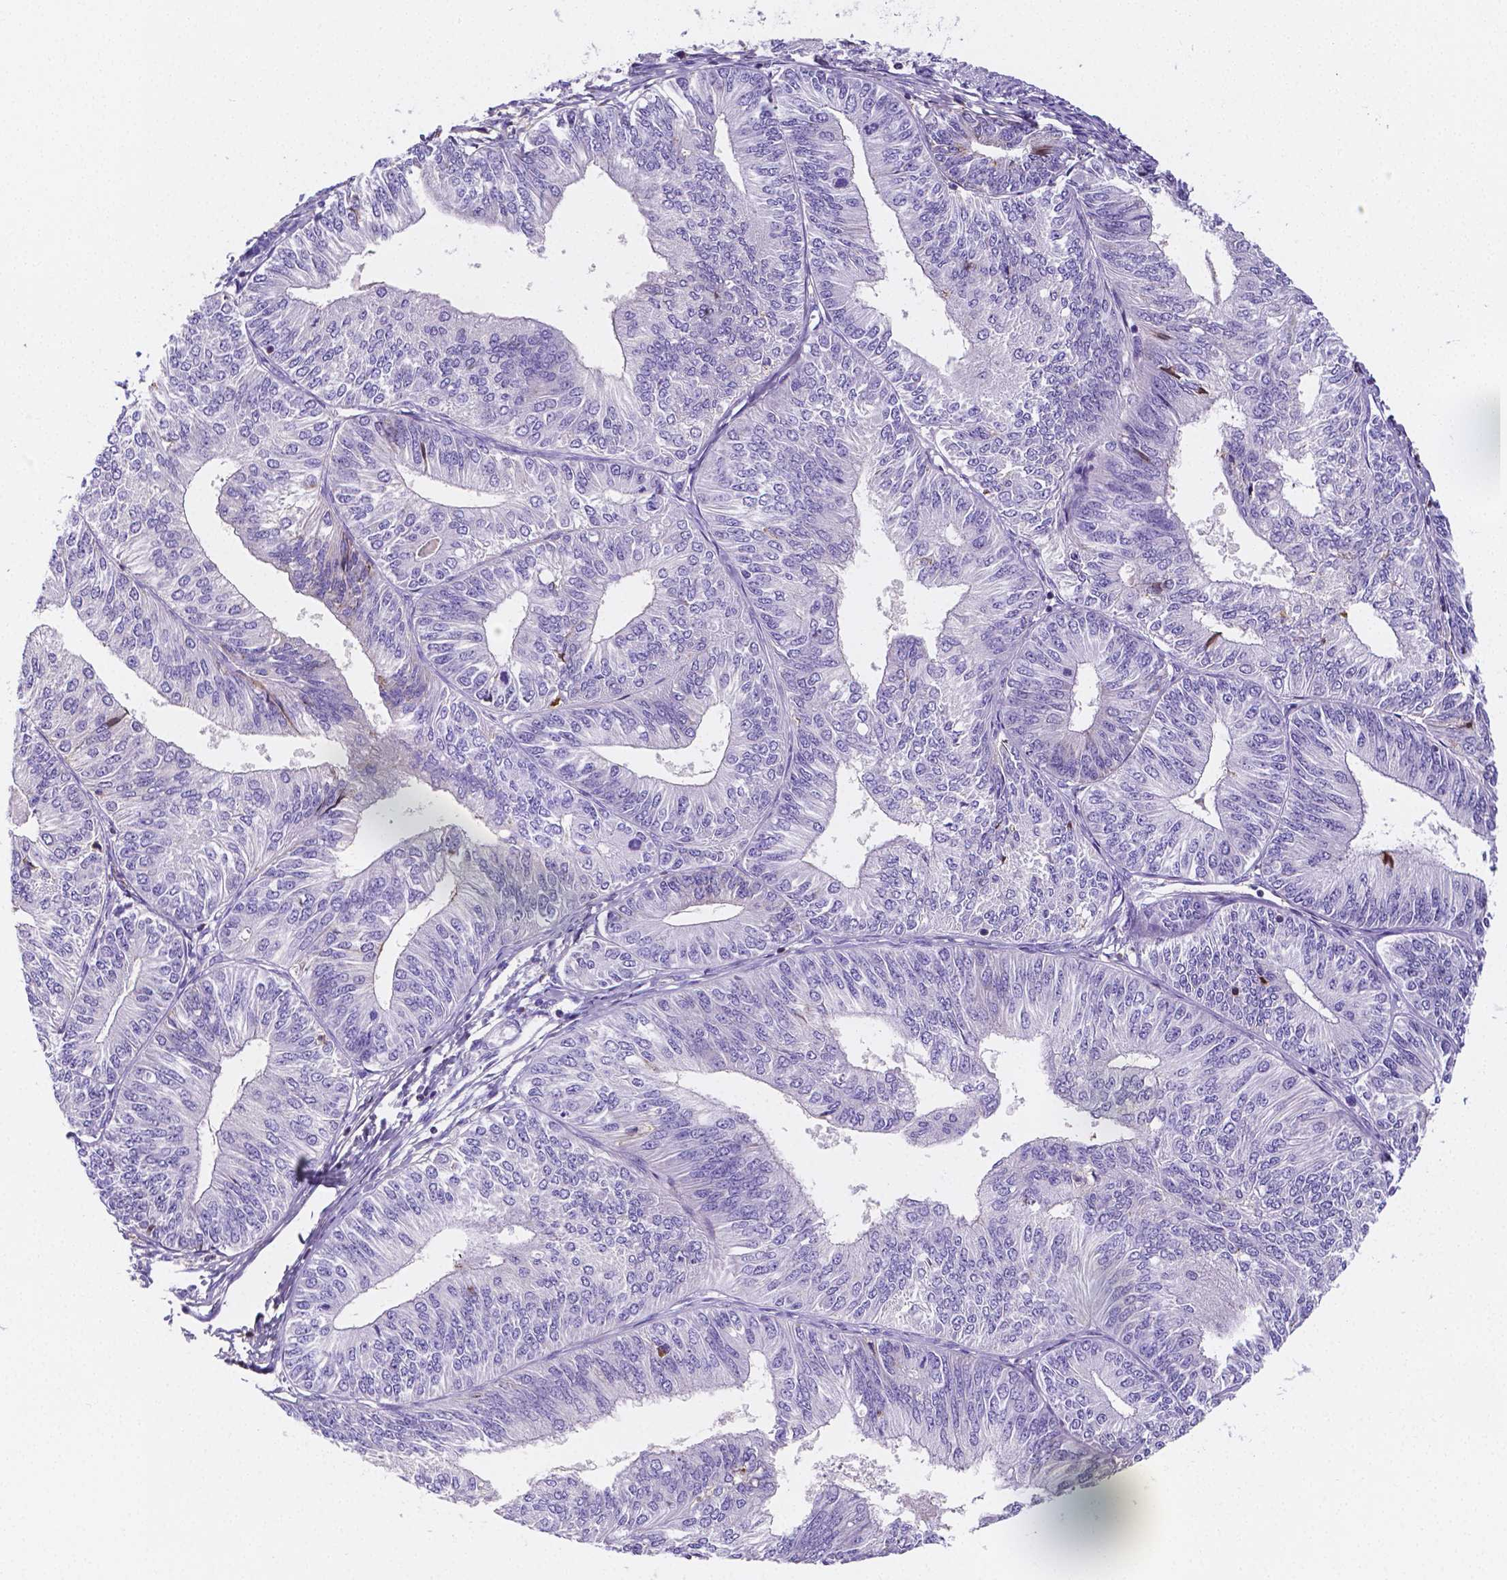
{"staining": {"intensity": "negative", "quantity": "none", "location": "none"}, "tissue": "endometrial cancer", "cell_type": "Tumor cells", "image_type": "cancer", "snomed": [{"axis": "morphology", "description": "Adenocarcinoma, NOS"}, {"axis": "topography", "description": "Endometrium"}], "caption": "Immunohistochemical staining of adenocarcinoma (endometrial) exhibits no significant staining in tumor cells.", "gene": "GABRD", "patient": {"sex": "female", "age": 58}}